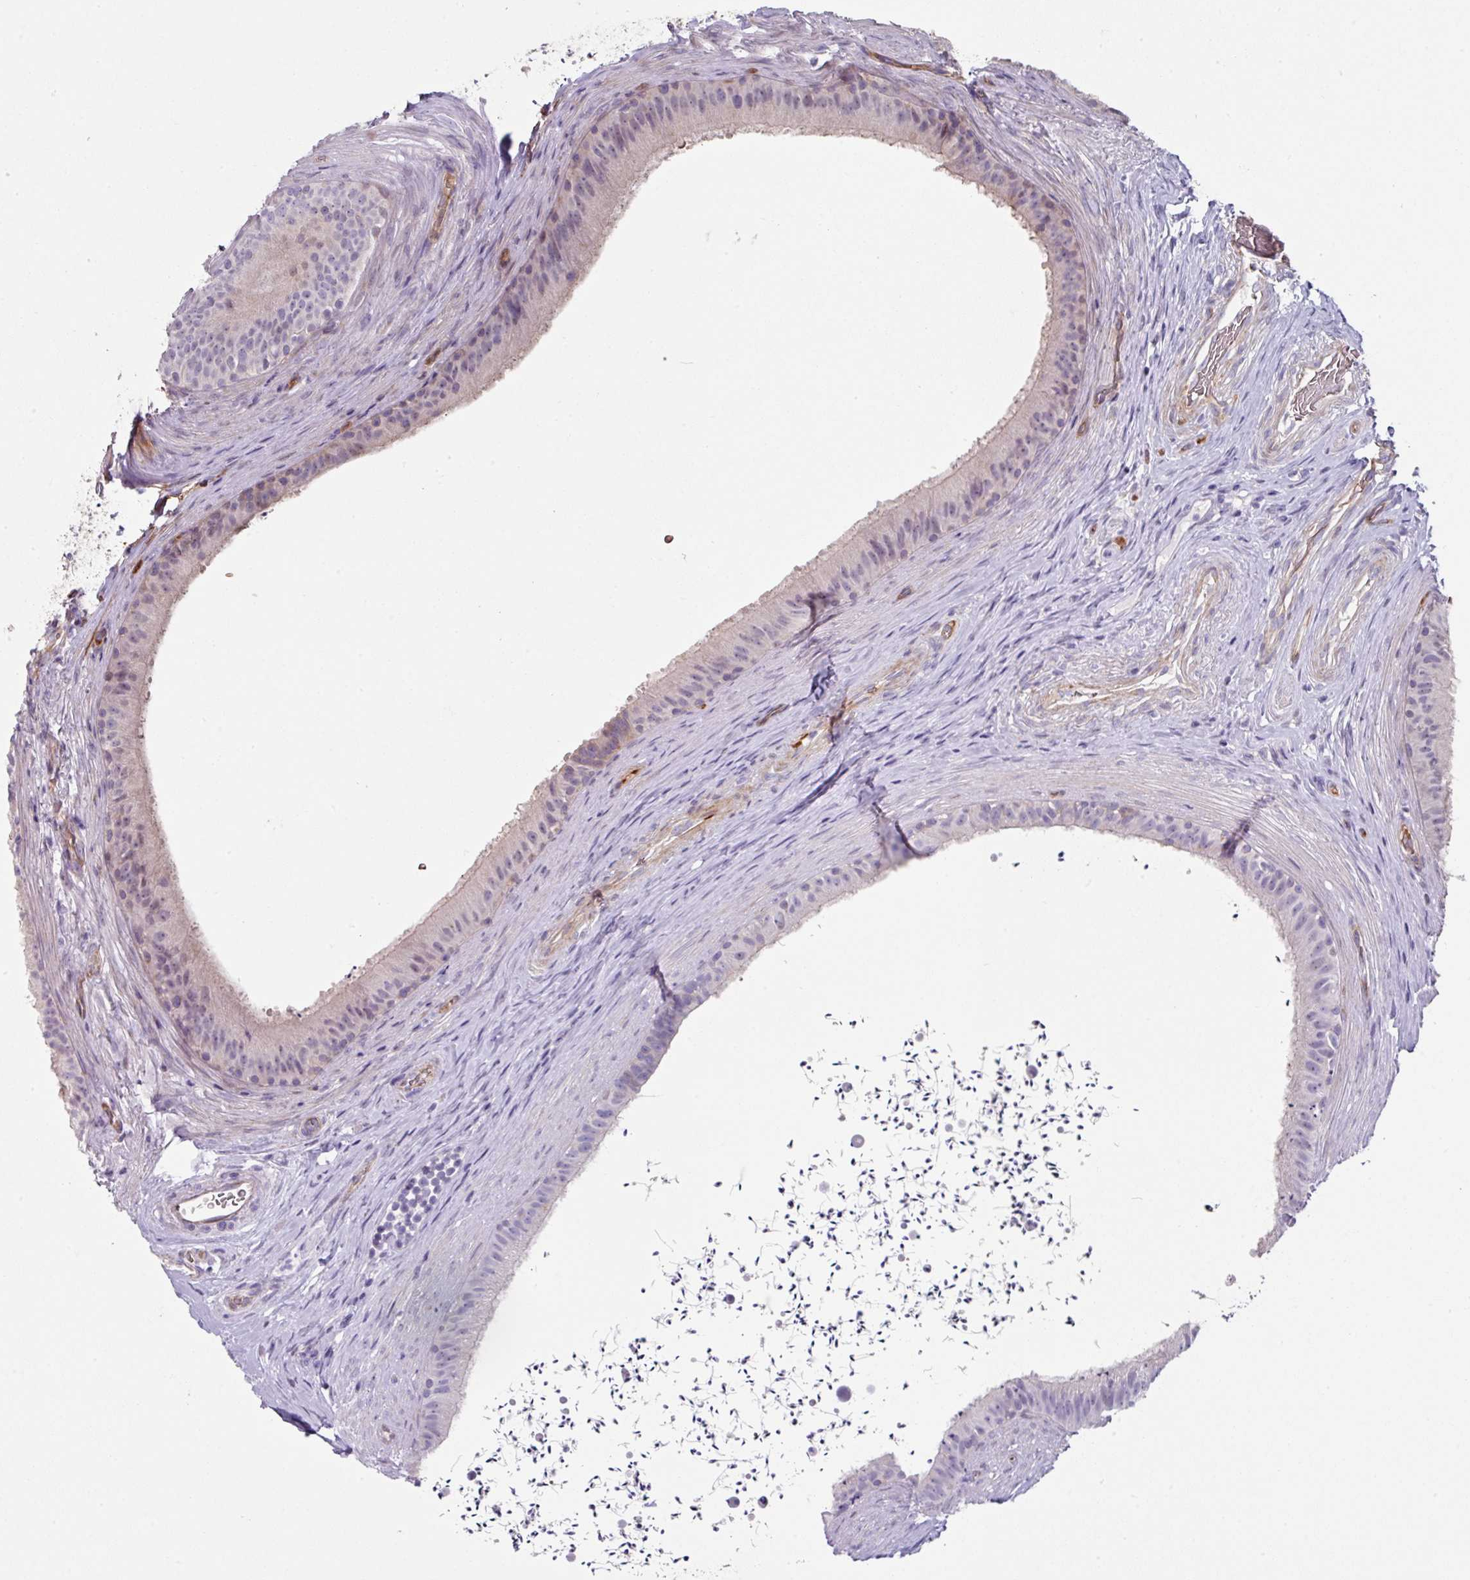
{"staining": {"intensity": "negative", "quantity": "none", "location": "none"}, "tissue": "epididymis", "cell_type": "Glandular cells", "image_type": "normal", "snomed": [{"axis": "morphology", "description": "Normal tissue, NOS"}, {"axis": "topography", "description": "Testis"}, {"axis": "topography", "description": "Epididymis"}], "caption": "Immunohistochemistry photomicrograph of unremarkable epididymis: human epididymis stained with DAB displays no significant protein expression in glandular cells. (Brightfield microscopy of DAB immunohistochemistry (IHC) at high magnification).", "gene": "ANO9", "patient": {"sex": "male", "age": 41}}